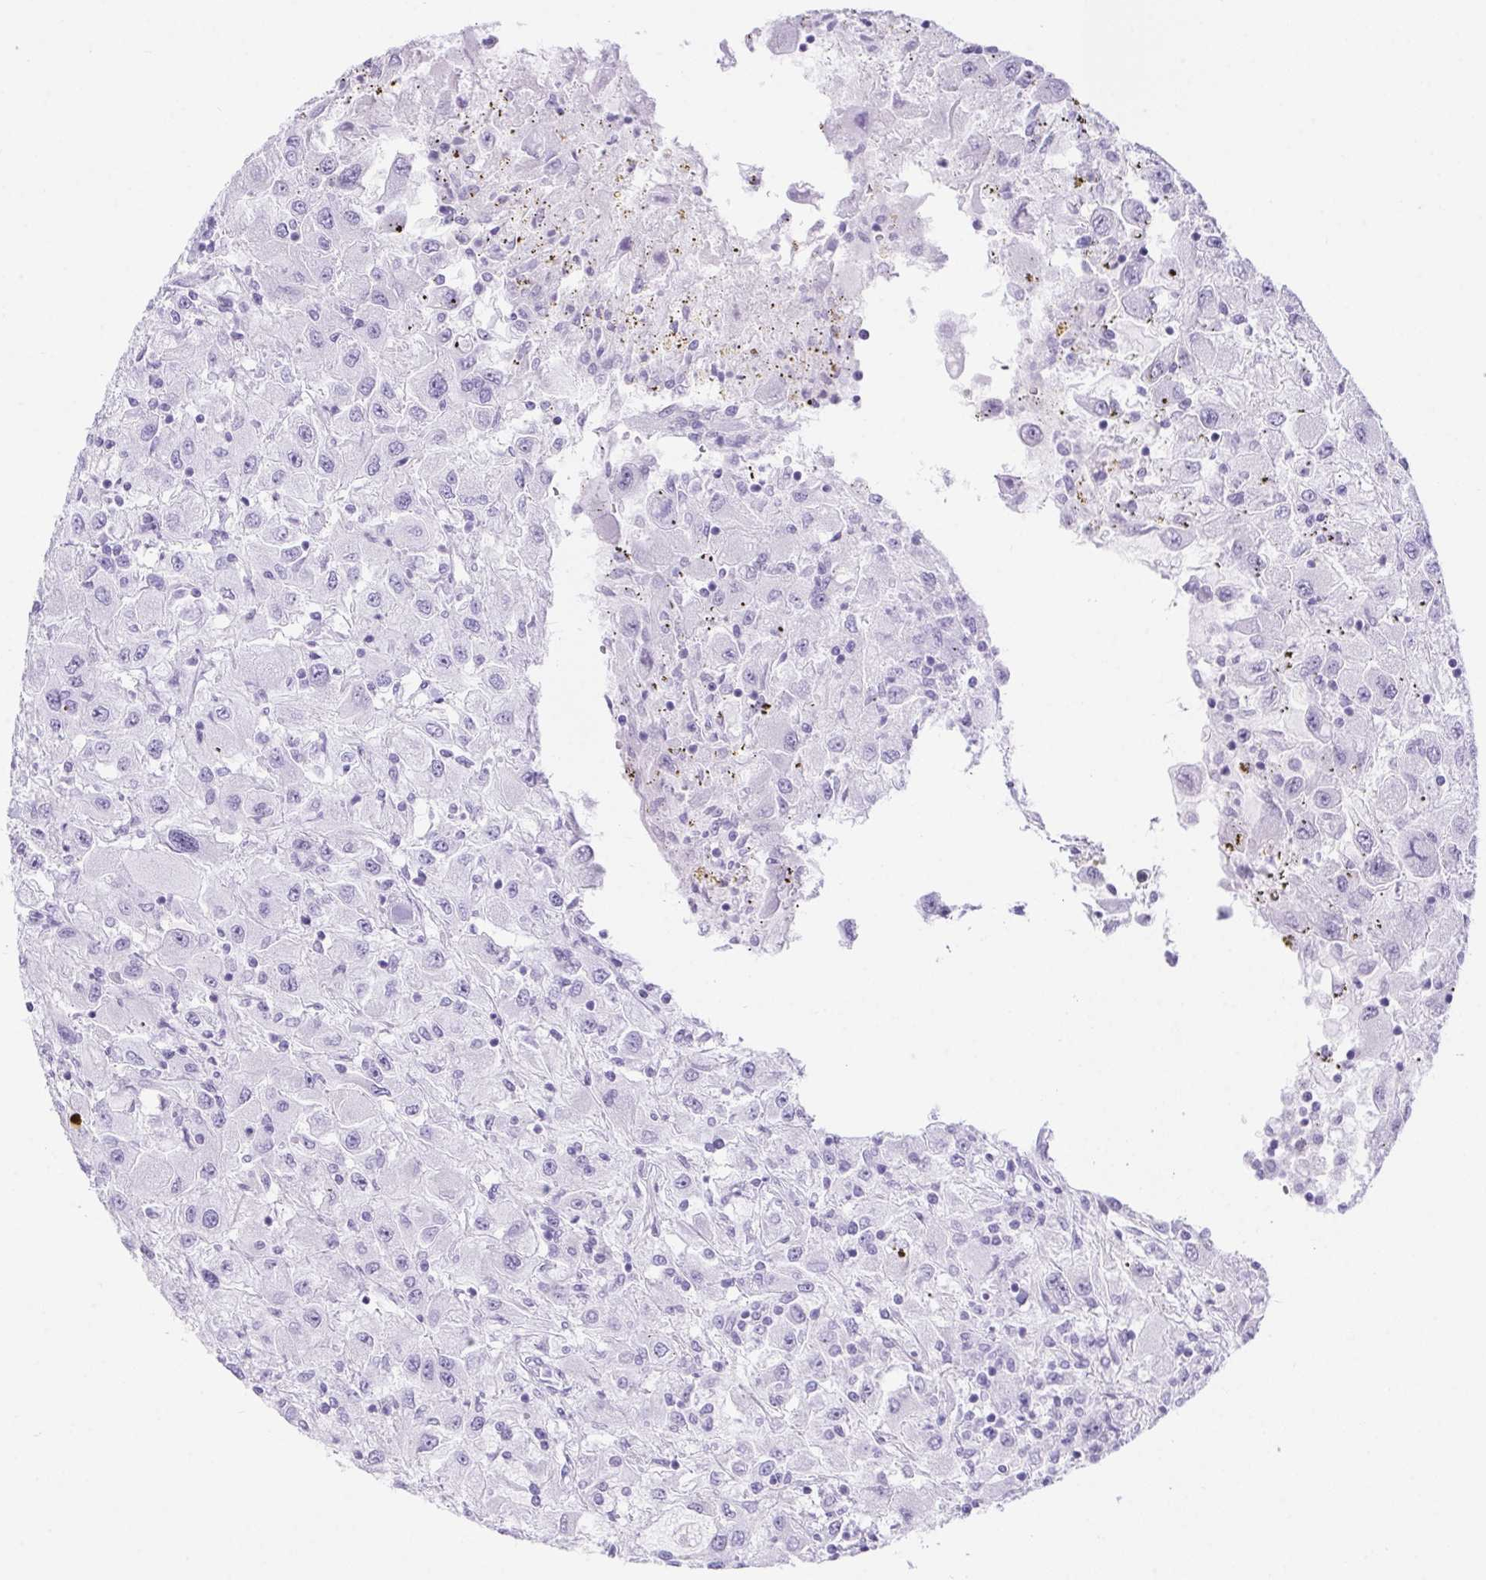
{"staining": {"intensity": "negative", "quantity": "none", "location": "none"}, "tissue": "renal cancer", "cell_type": "Tumor cells", "image_type": "cancer", "snomed": [{"axis": "morphology", "description": "Adenocarcinoma, NOS"}, {"axis": "topography", "description": "Kidney"}], "caption": "Tumor cells show no significant protein positivity in adenocarcinoma (renal).", "gene": "ERP27", "patient": {"sex": "female", "age": 67}}